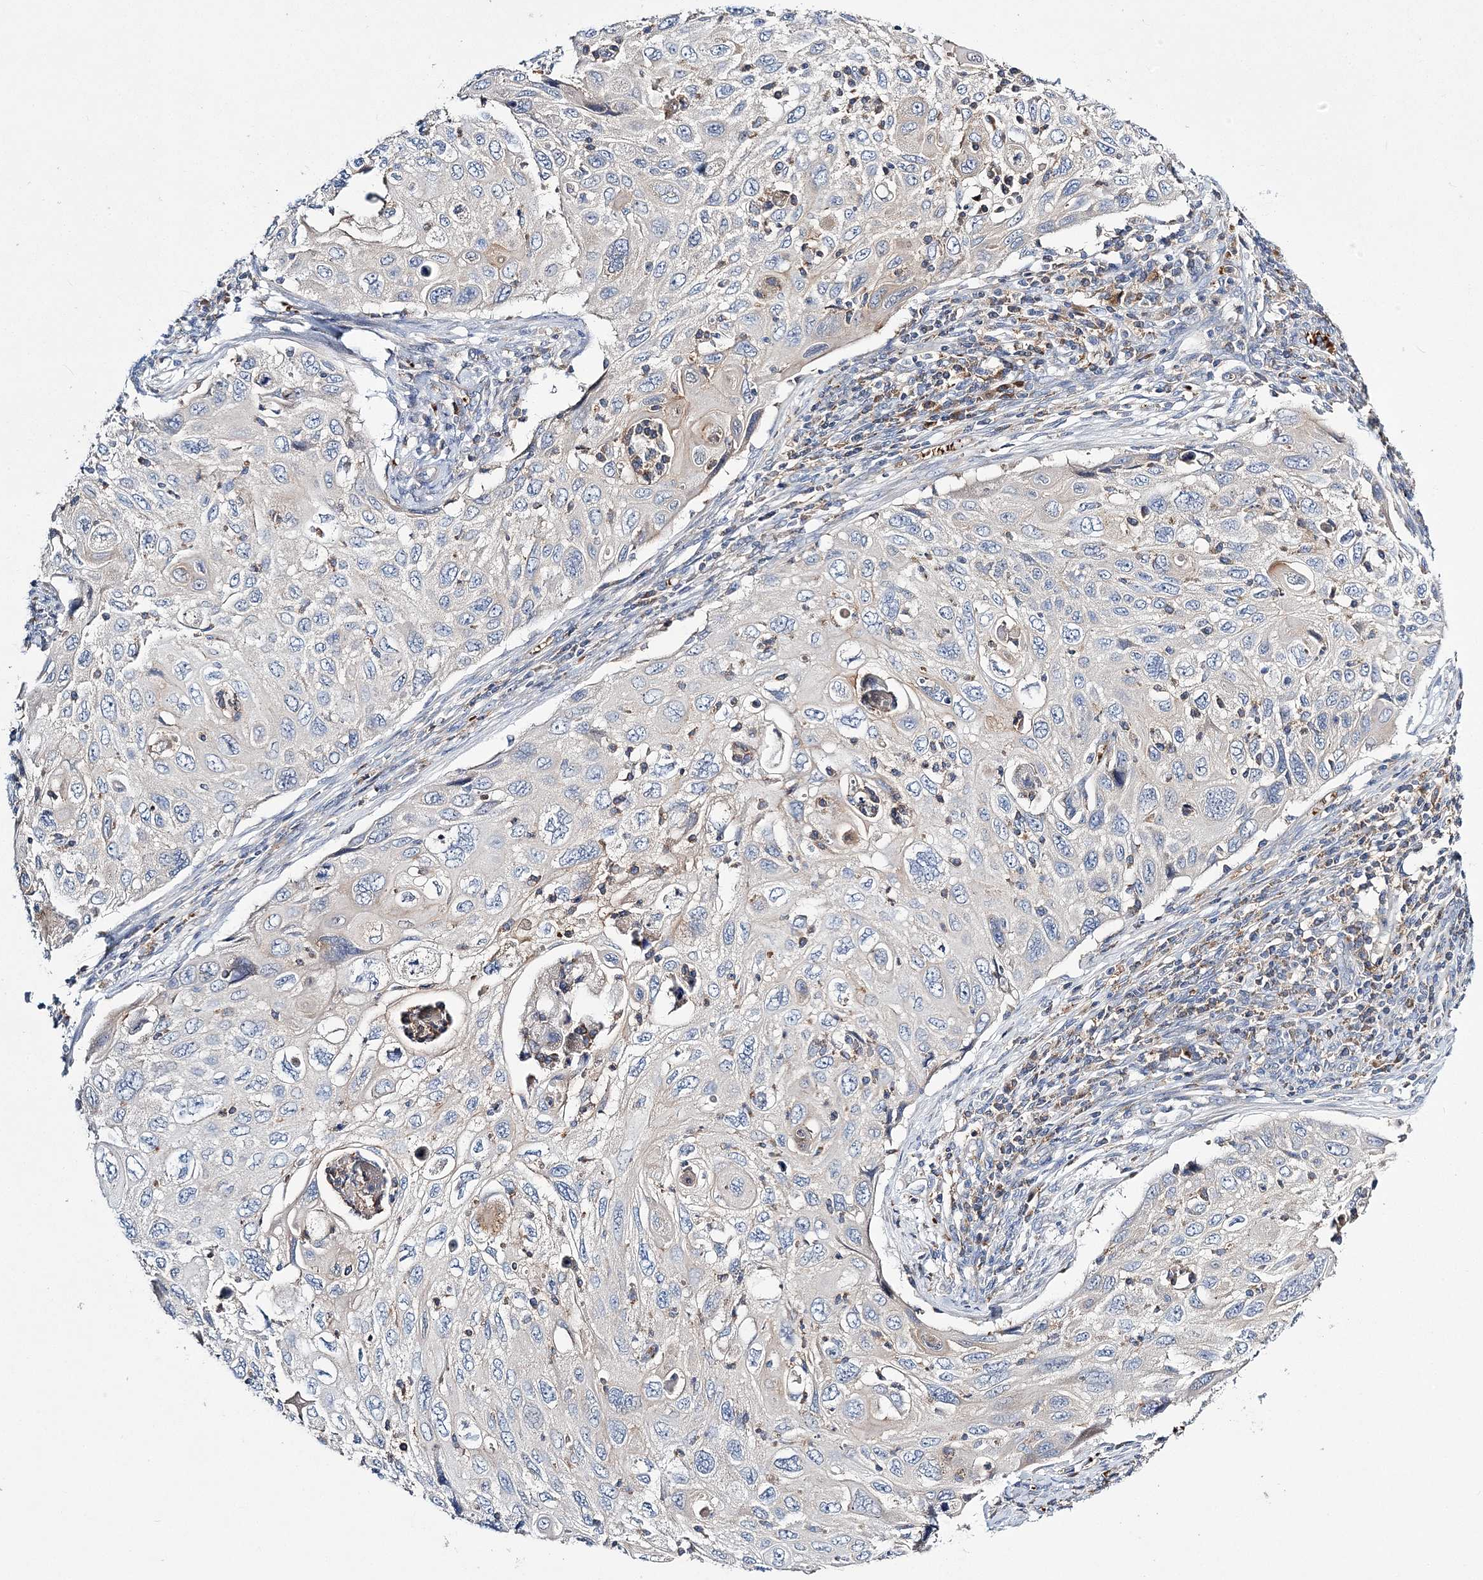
{"staining": {"intensity": "negative", "quantity": "none", "location": "none"}, "tissue": "cervical cancer", "cell_type": "Tumor cells", "image_type": "cancer", "snomed": [{"axis": "morphology", "description": "Squamous cell carcinoma, NOS"}, {"axis": "topography", "description": "Cervix"}], "caption": "Immunohistochemistry photomicrograph of cervical cancer (squamous cell carcinoma) stained for a protein (brown), which displays no staining in tumor cells. (DAB IHC, high magnification).", "gene": "ATP11B", "patient": {"sex": "female", "age": 70}}